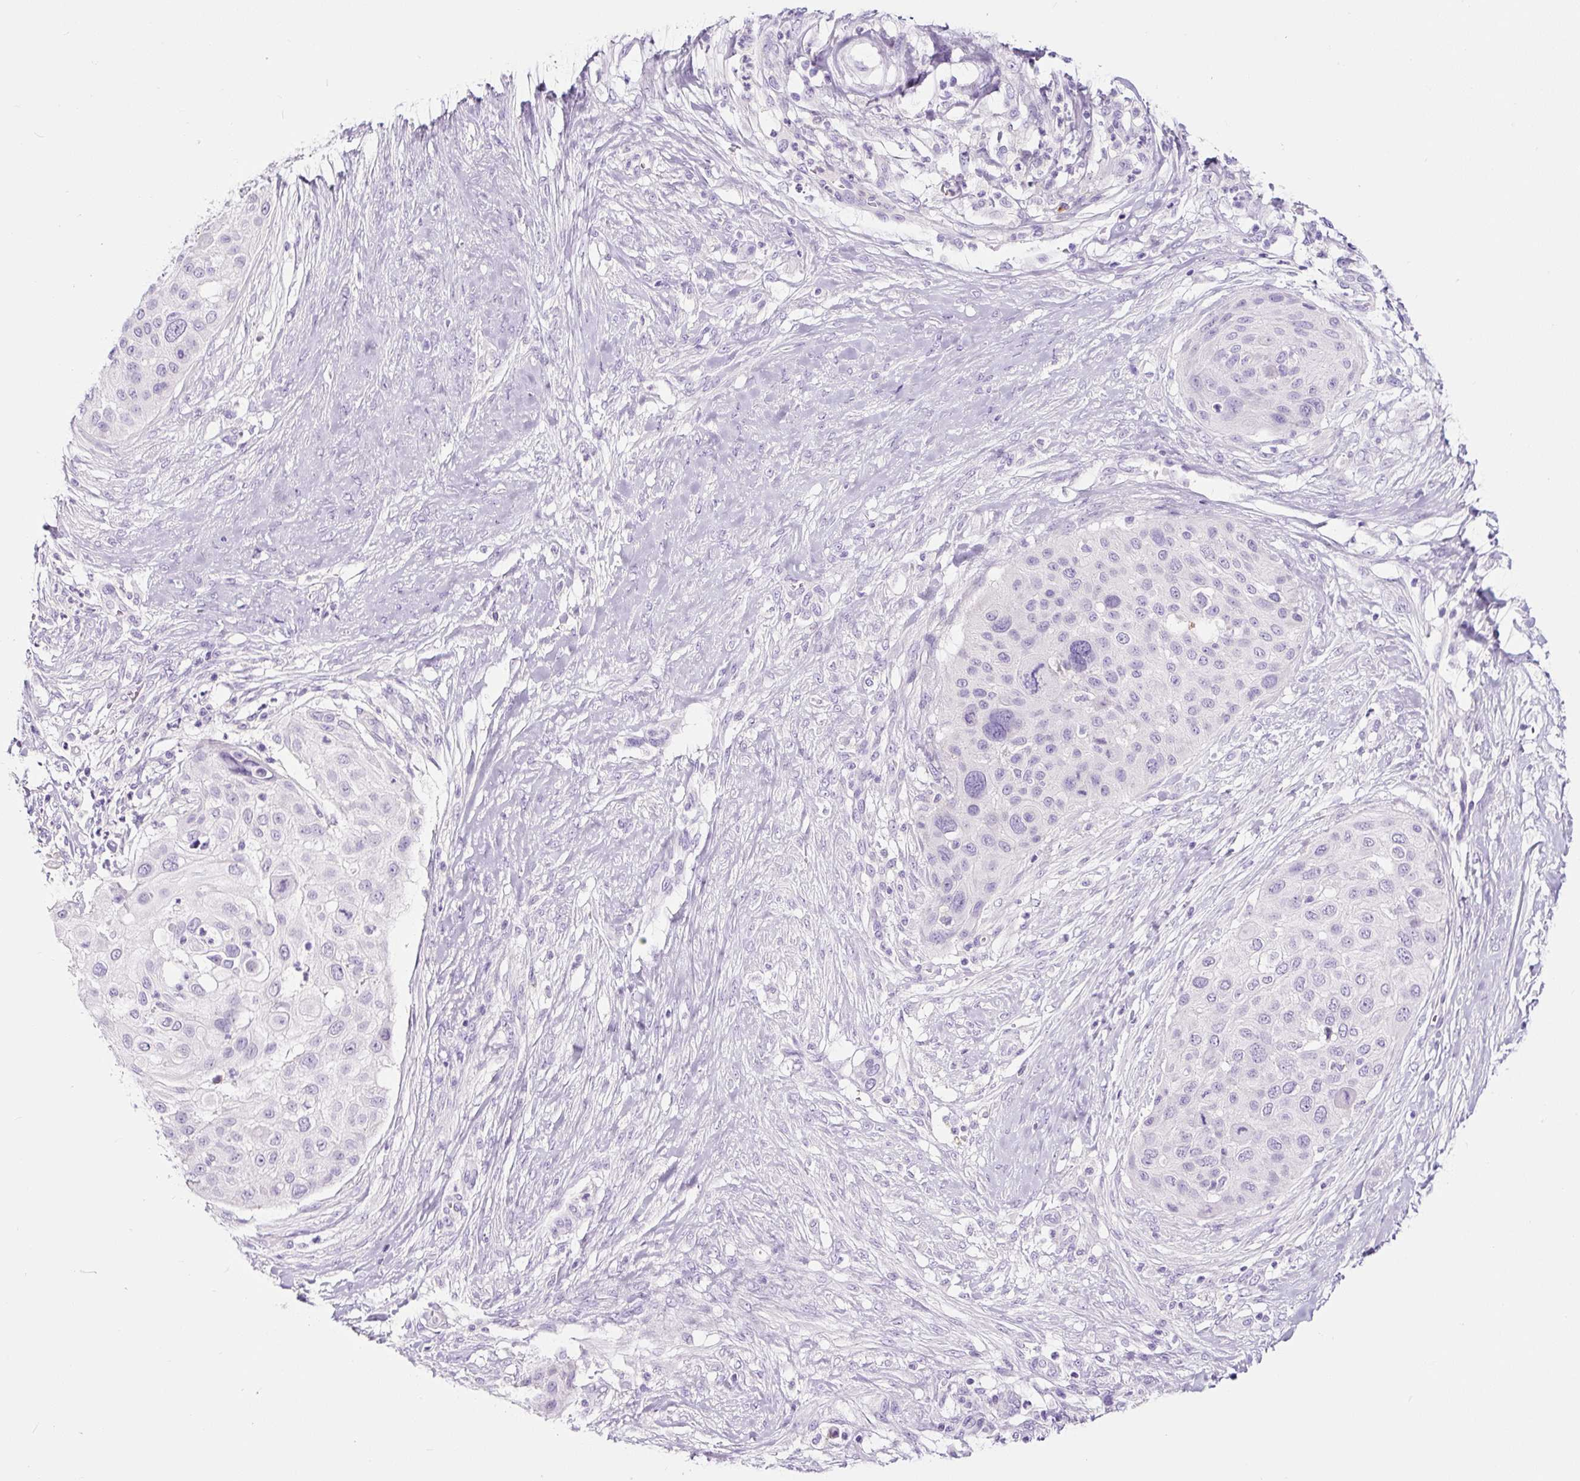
{"staining": {"intensity": "negative", "quantity": "none", "location": "none"}, "tissue": "skin cancer", "cell_type": "Tumor cells", "image_type": "cancer", "snomed": [{"axis": "morphology", "description": "Squamous cell carcinoma, NOS"}, {"axis": "topography", "description": "Skin"}], "caption": "Photomicrograph shows no significant protein staining in tumor cells of skin cancer (squamous cell carcinoma).", "gene": "RNF212B", "patient": {"sex": "female", "age": 87}}